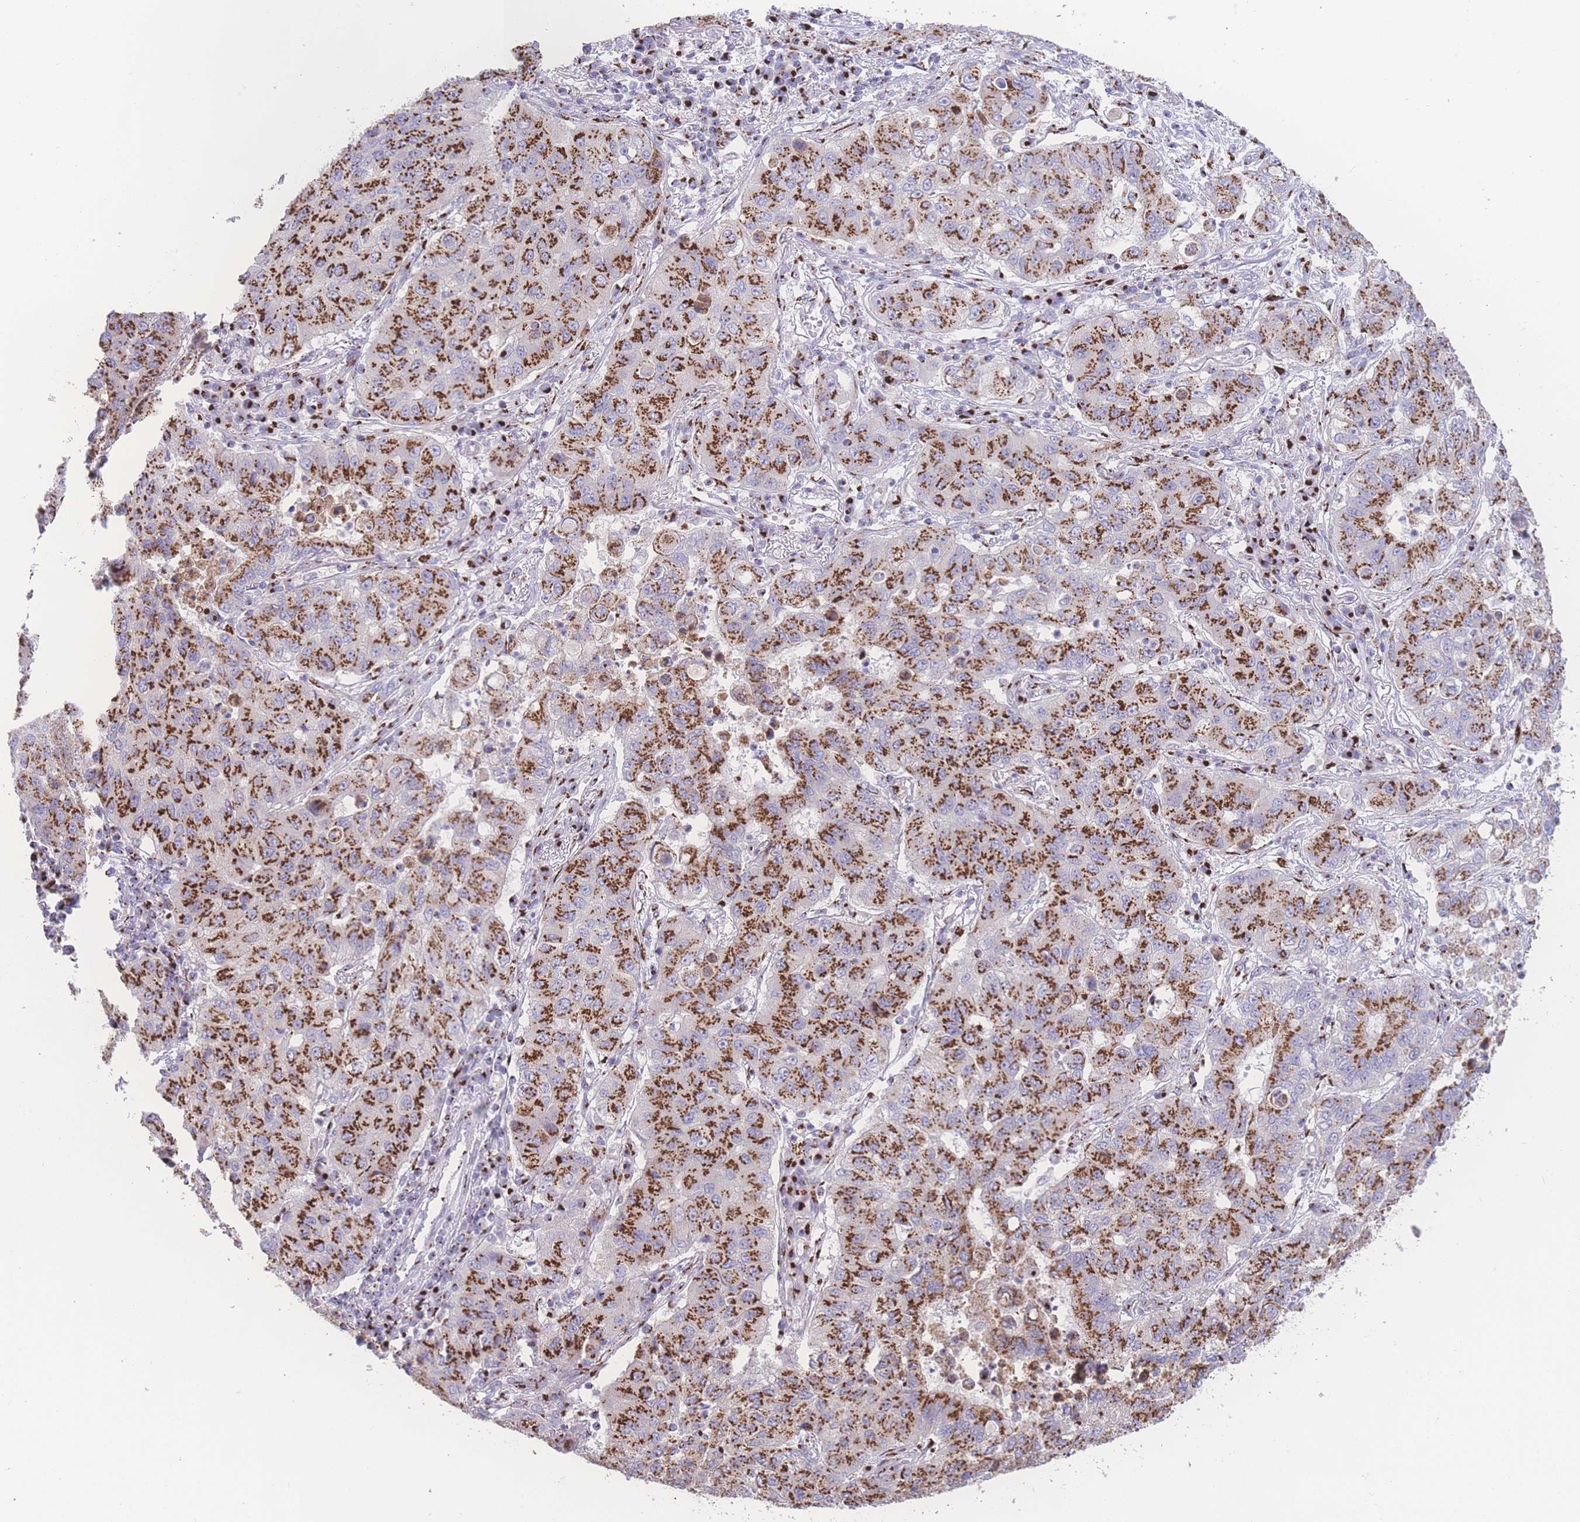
{"staining": {"intensity": "strong", "quantity": ">75%", "location": "cytoplasmic/membranous"}, "tissue": "lung cancer", "cell_type": "Tumor cells", "image_type": "cancer", "snomed": [{"axis": "morphology", "description": "Squamous cell carcinoma, NOS"}, {"axis": "topography", "description": "Lung"}], "caption": "A micrograph of human lung squamous cell carcinoma stained for a protein shows strong cytoplasmic/membranous brown staining in tumor cells.", "gene": "GOLM2", "patient": {"sex": "male", "age": 74}}